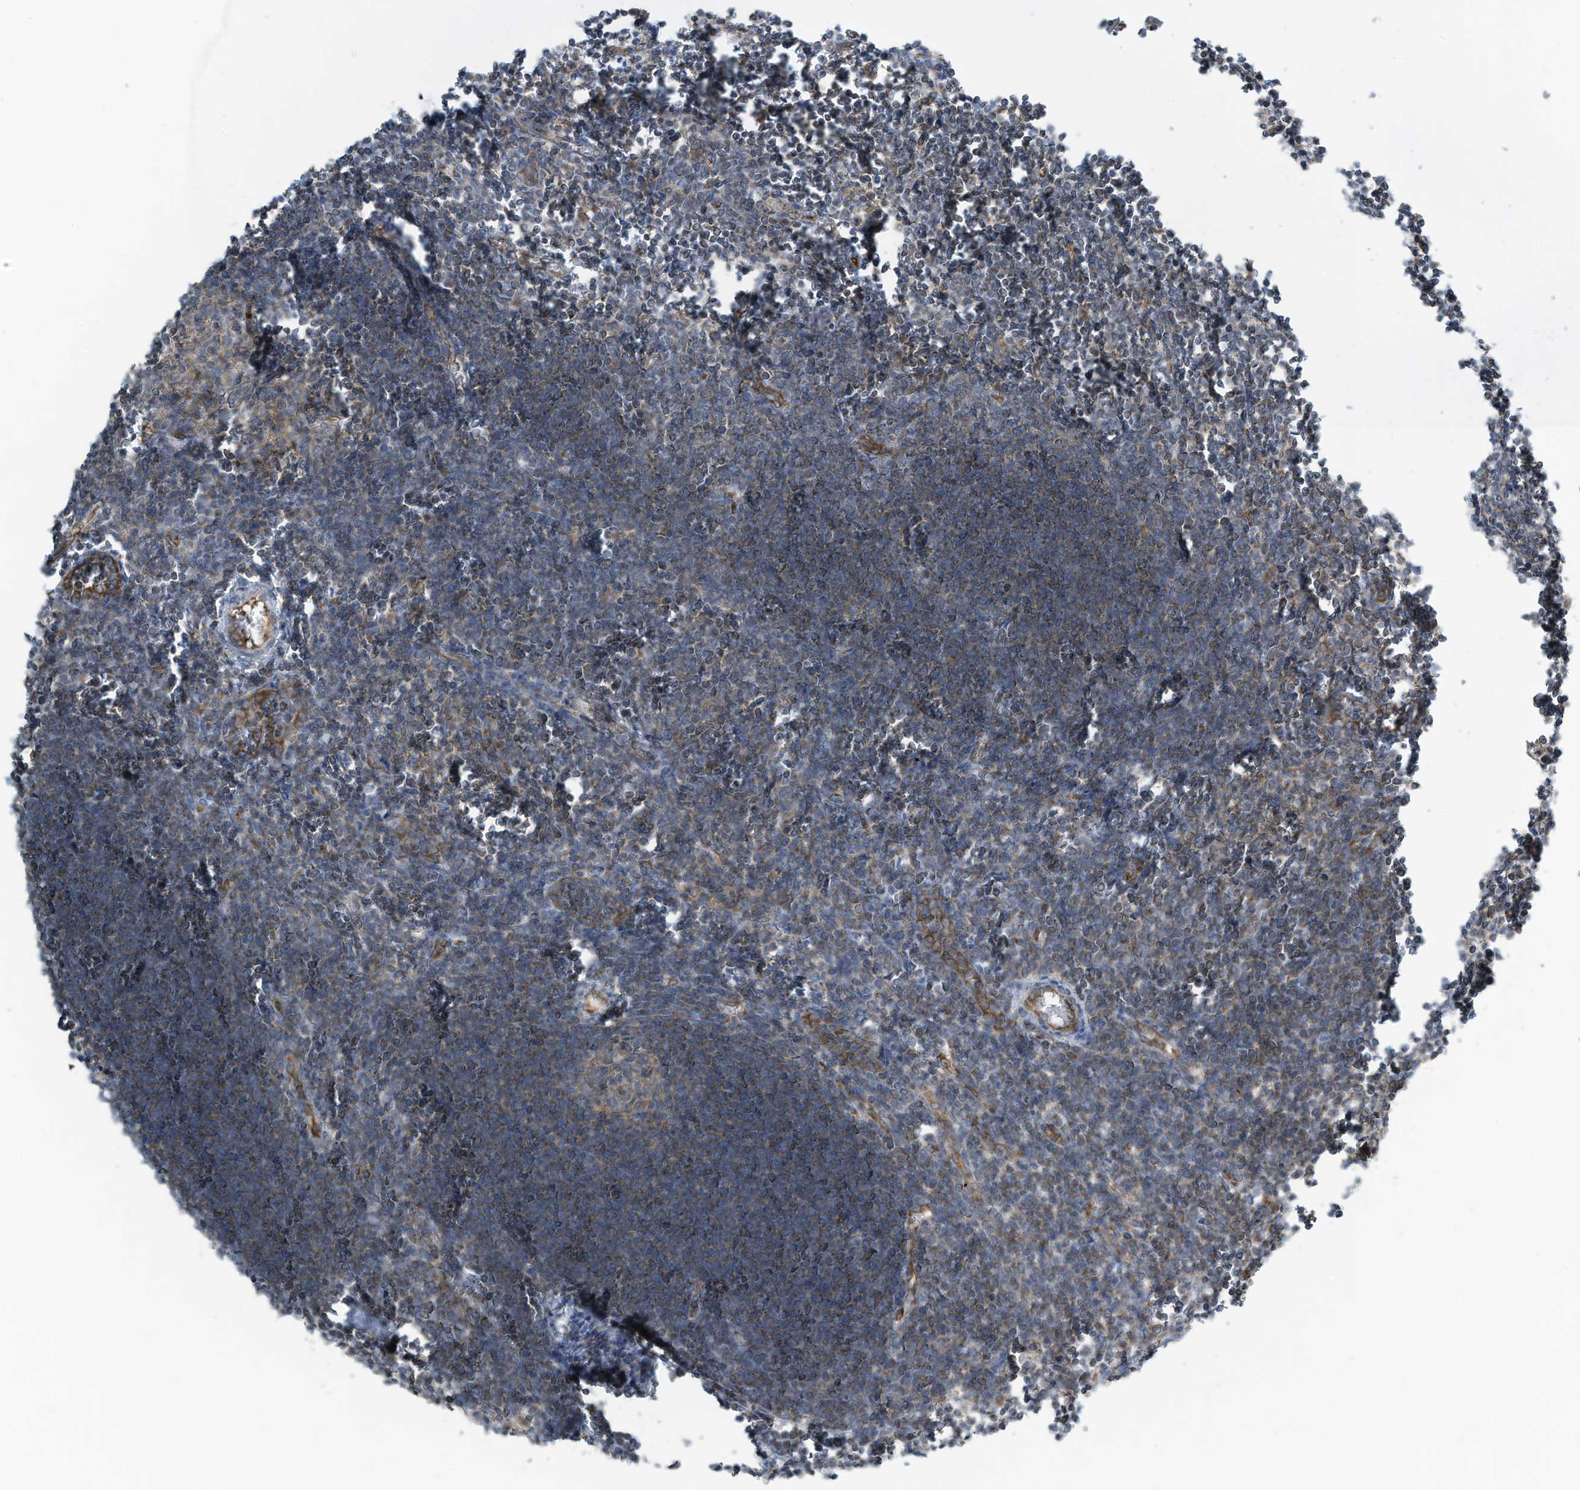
{"staining": {"intensity": "moderate", "quantity": ">75%", "location": "cytoplasmic/membranous"}, "tissue": "lymph node", "cell_type": "Germinal center cells", "image_type": "normal", "snomed": [{"axis": "morphology", "description": "Normal tissue, NOS"}, {"axis": "morphology", "description": "Malignant melanoma, Metastatic site"}, {"axis": "topography", "description": "Lymph node"}], "caption": "Immunohistochemistry (IHC) photomicrograph of benign lymph node: lymph node stained using immunohistochemistry (IHC) shows medium levels of moderate protein expression localized specifically in the cytoplasmic/membranous of germinal center cells, appearing as a cytoplasmic/membranous brown color.", "gene": "METTL6", "patient": {"sex": "male", "age": 41}}